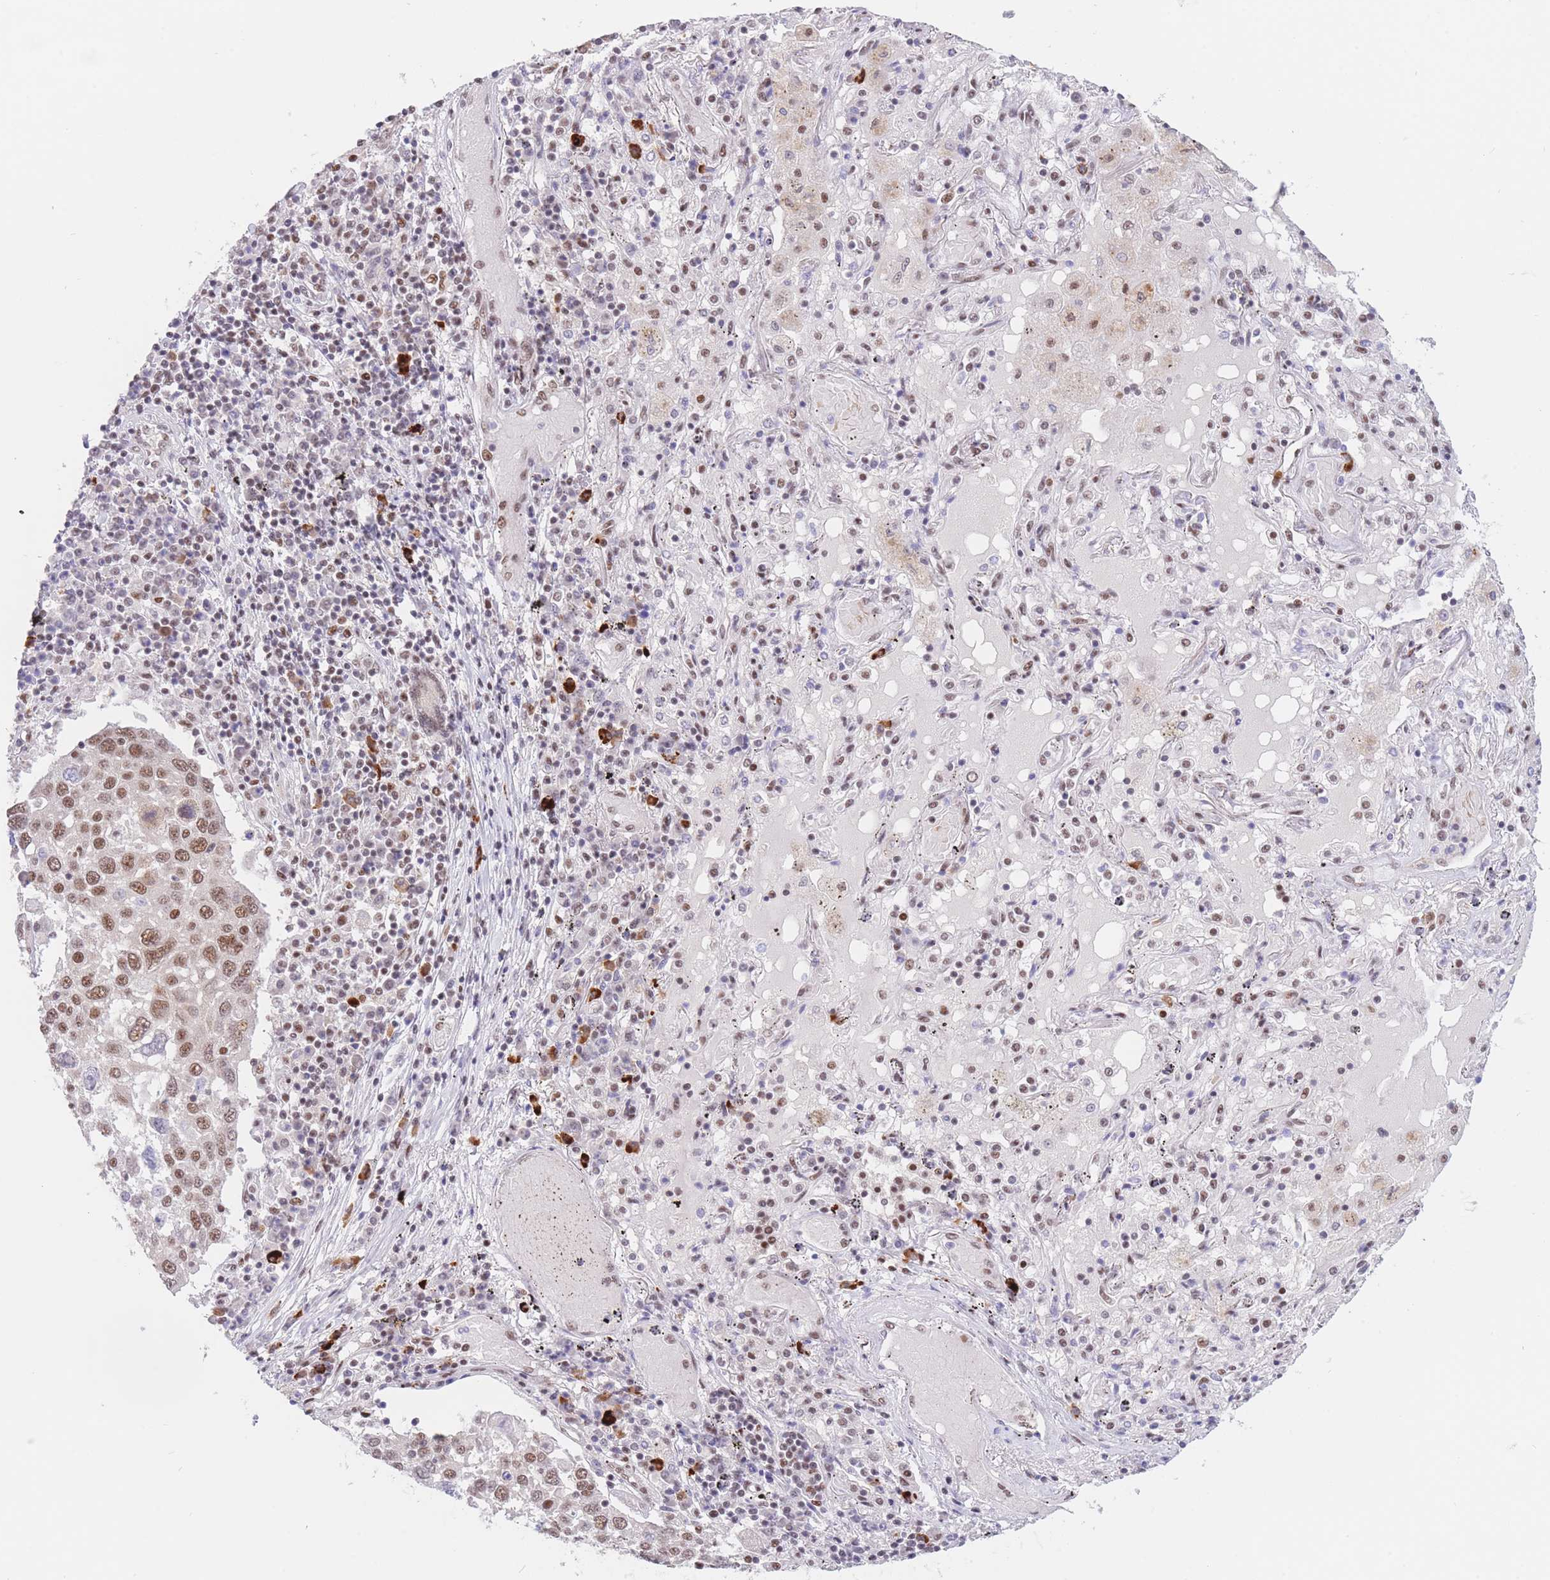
{"staining": {"intensity": "moderate", "quantity": ">75%", "location": "nuclear"}, "tissue": "lung cancer", "cell_type": "Tumor cells", "image_type": "cancer", "snomed": [{"axis": "morphology", "description": "Squamous cell carcinoma, NOS"}, {"axis": "topography", "description": "Lung"}], "caption": "High-magnification brightfield microscopy of lung cancer (squamous cell carcinoma) stained with DAB (3,3'-diaminobenzidine) (brown) and counterstained with hematoxylin (blue). tumor cells exhibit moderate nuclear expression is seen in about>75% of cells.", "gene": "SMAD9", "patient": {"sex": "male", "age": 65}}